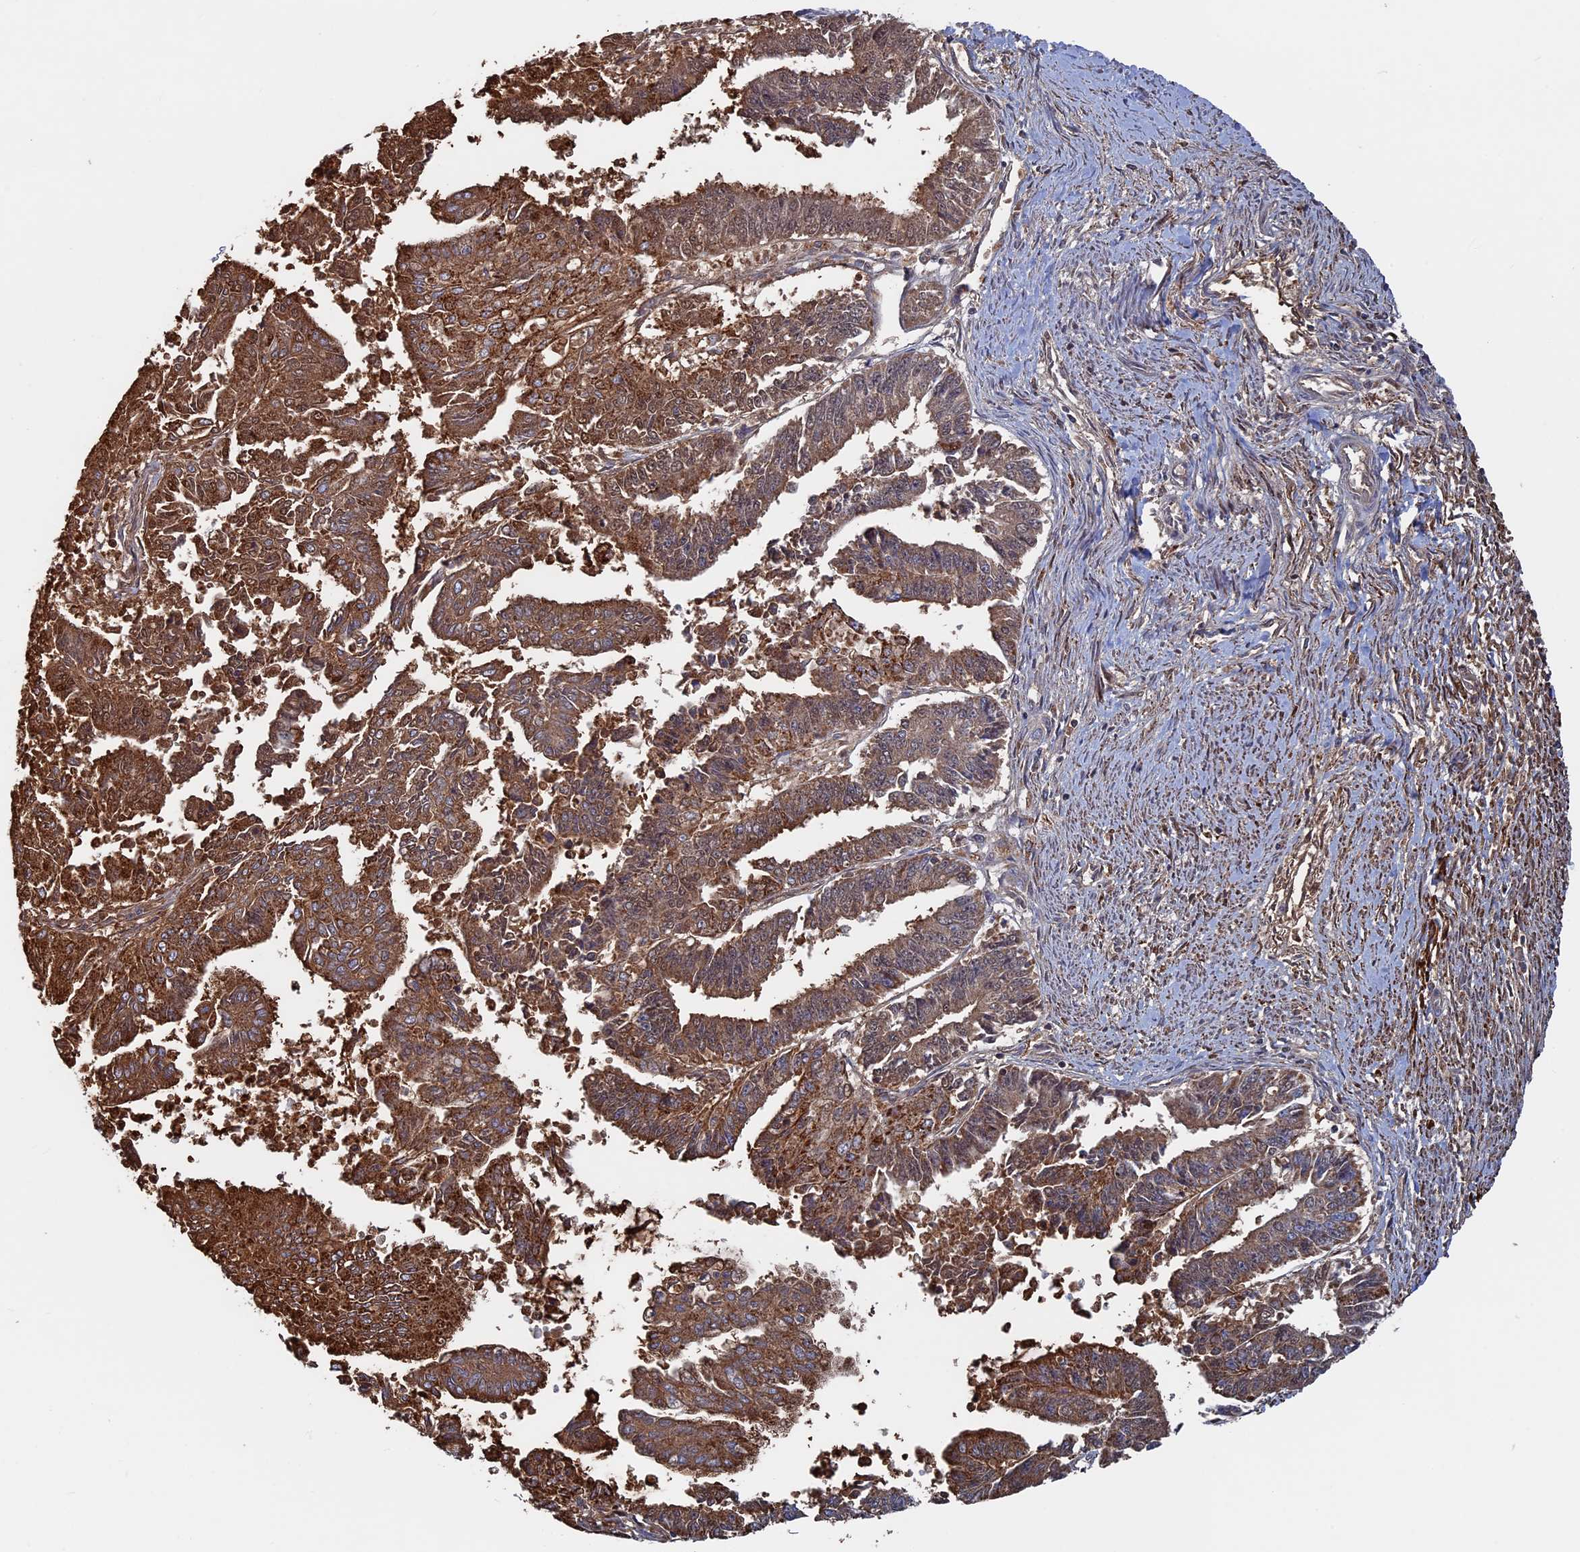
{"staining": {"intensity": "strong", "quantity": ">75%", "location": "cytoplasmic/membranous"}, "tissue": "endometrial cancer", "cell_type": "Tumor cells", "image_type": "cancer", "snomed": [{"axis": "morphology", "description": "Adenocarcinoma, NOS"}, {"axis": "topography", "description": "Endometrium"}], "caption": "Immunohistochemistry (IHC) photomicrograph of adenocarcinoma (endometrial) stained for a protein (brown), which demonstrates high levels of strong cytoplasmic/membranous positivity in approximately >75% of tumor cells.", "gene": "SEC24D", "patient": {"sex": "female", "age": 73}}